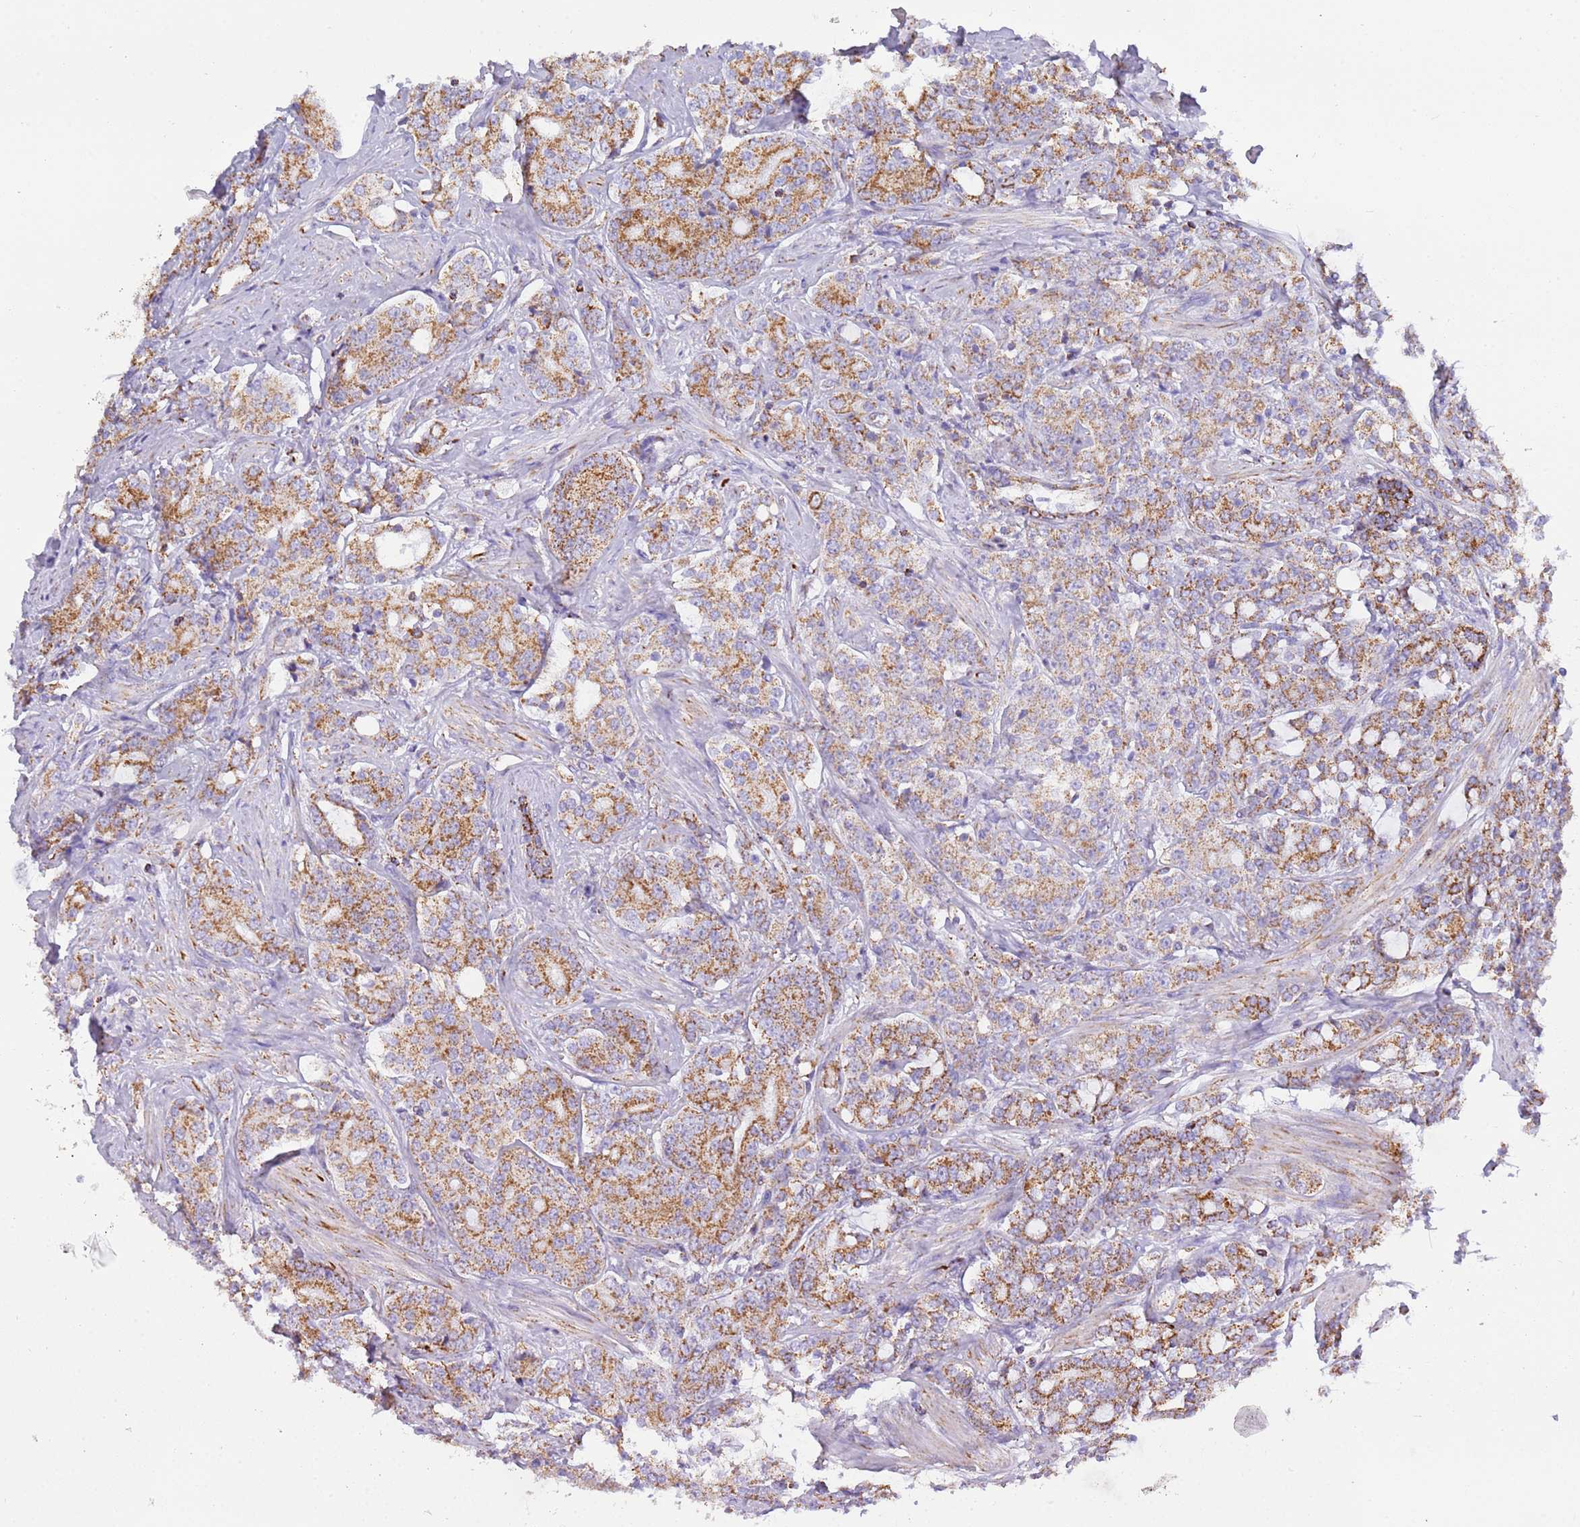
{"staining": {"intensity": "moderate", "quantity": ">75%", "location": "cytoplasmic/membranous"}, "tissue": "prostate cancer", "cell_type": "Tumor cells", "image_type": "cancer", "snomed": [{"axis": "morphology", "description": "Adenocarcinoma, High grade"}, {"axis": "topography", "description": "Prostate"}], "caption": "A medium amount of moderate cytoplasmic/membranous expression is seen in about >75% of tumor cells in high-grade adenocarcinoma (prostate) tissue.", "gene": "SUCLG2", "patient": {"sex": "male", "age": 62}}